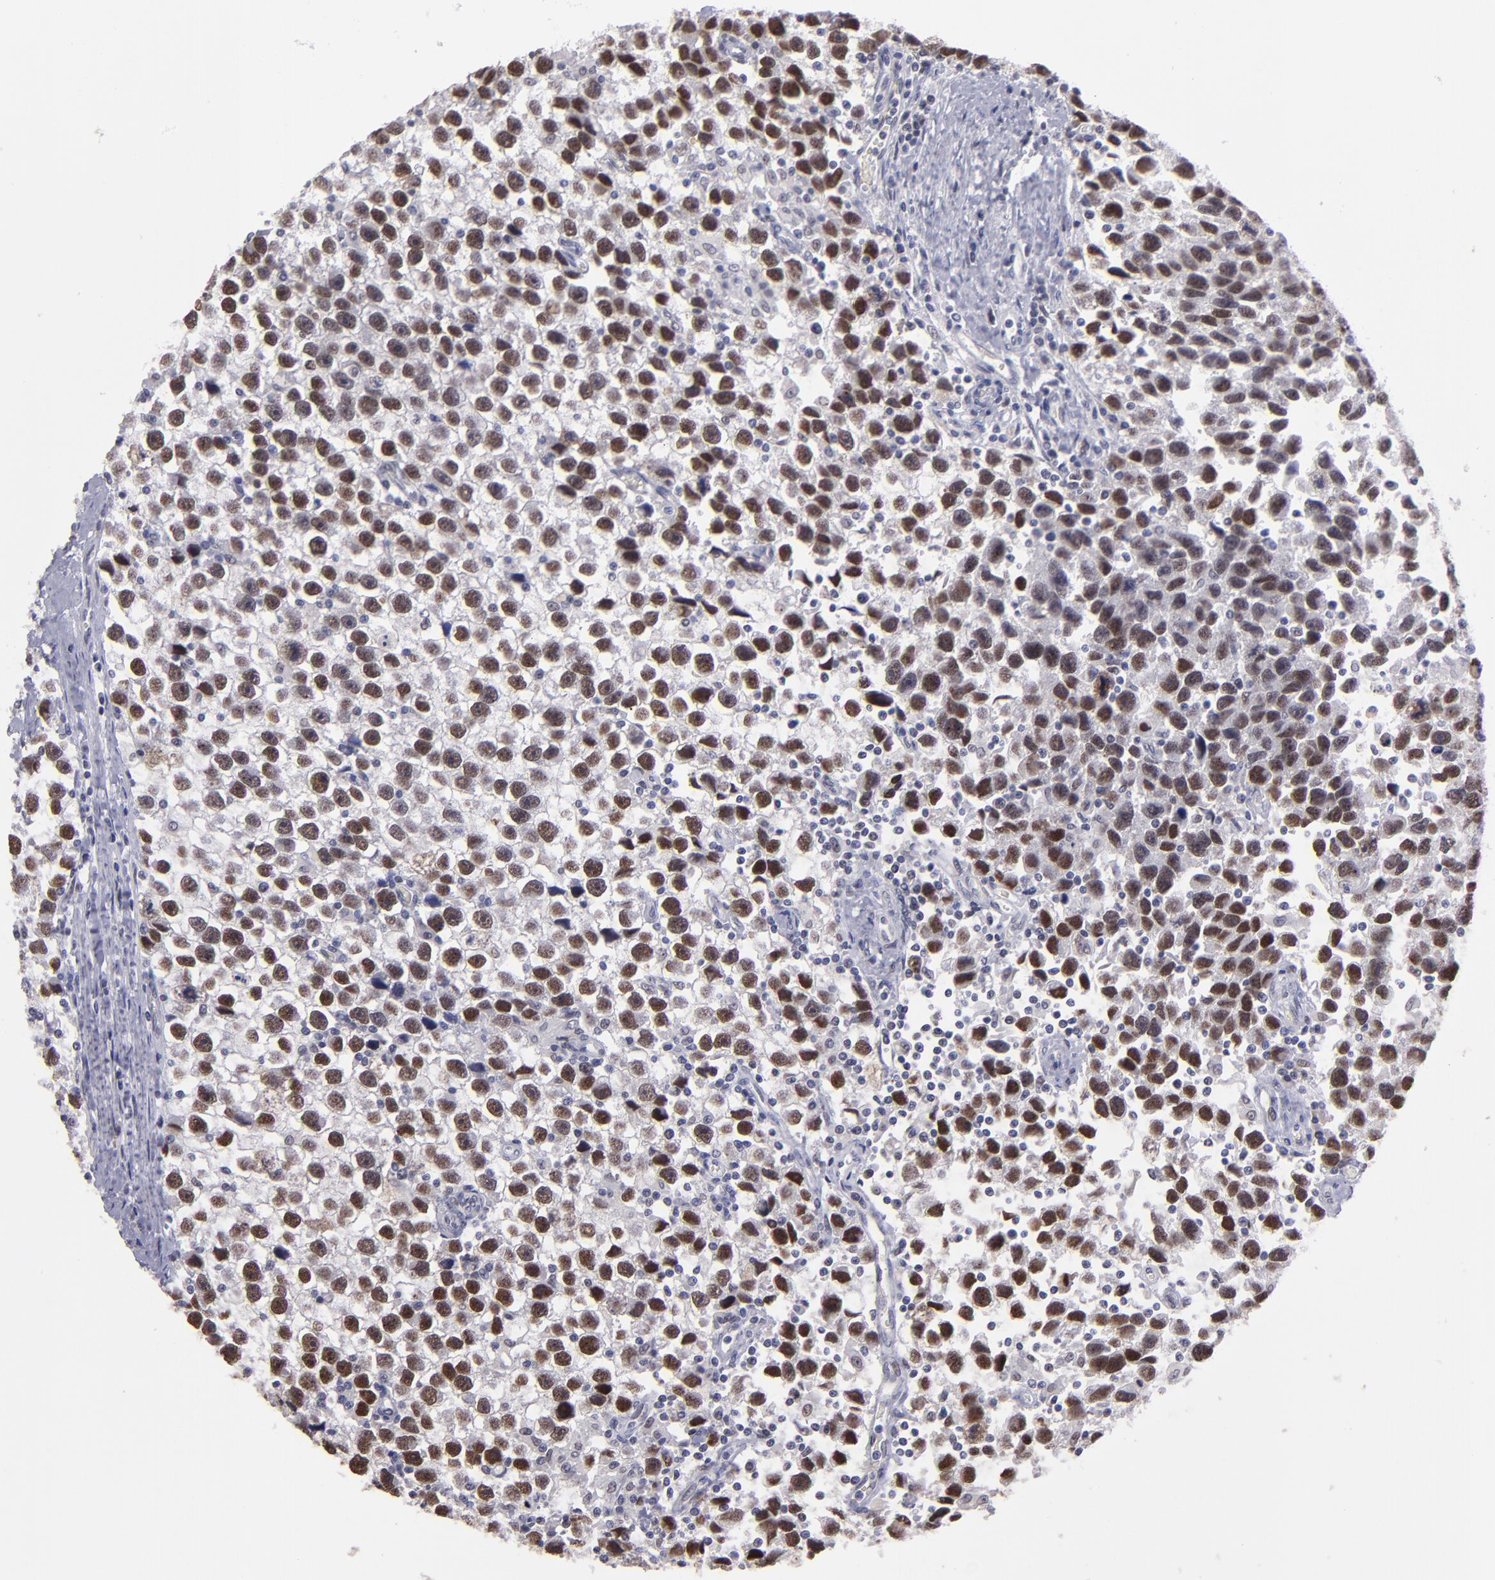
{"staining": {"intensity": "strong", "quantity": ">75%", "location": "nuclear"}, "tissue": "testis cancer", "cell_type": "Tumor cells", "image_type": "cancer", "snomed": [{"axis": "morphology", "description": "Seminoma, NOS"}, {"axis": "topography", "description": "Testis"}], "caption": "A high amount of strong nuclear staining is appreciated in approximately >75% of tumor cells in testis cancer tissue.", "gene": "OTUB2", "patient": {"sex": "male", "age": 43}}